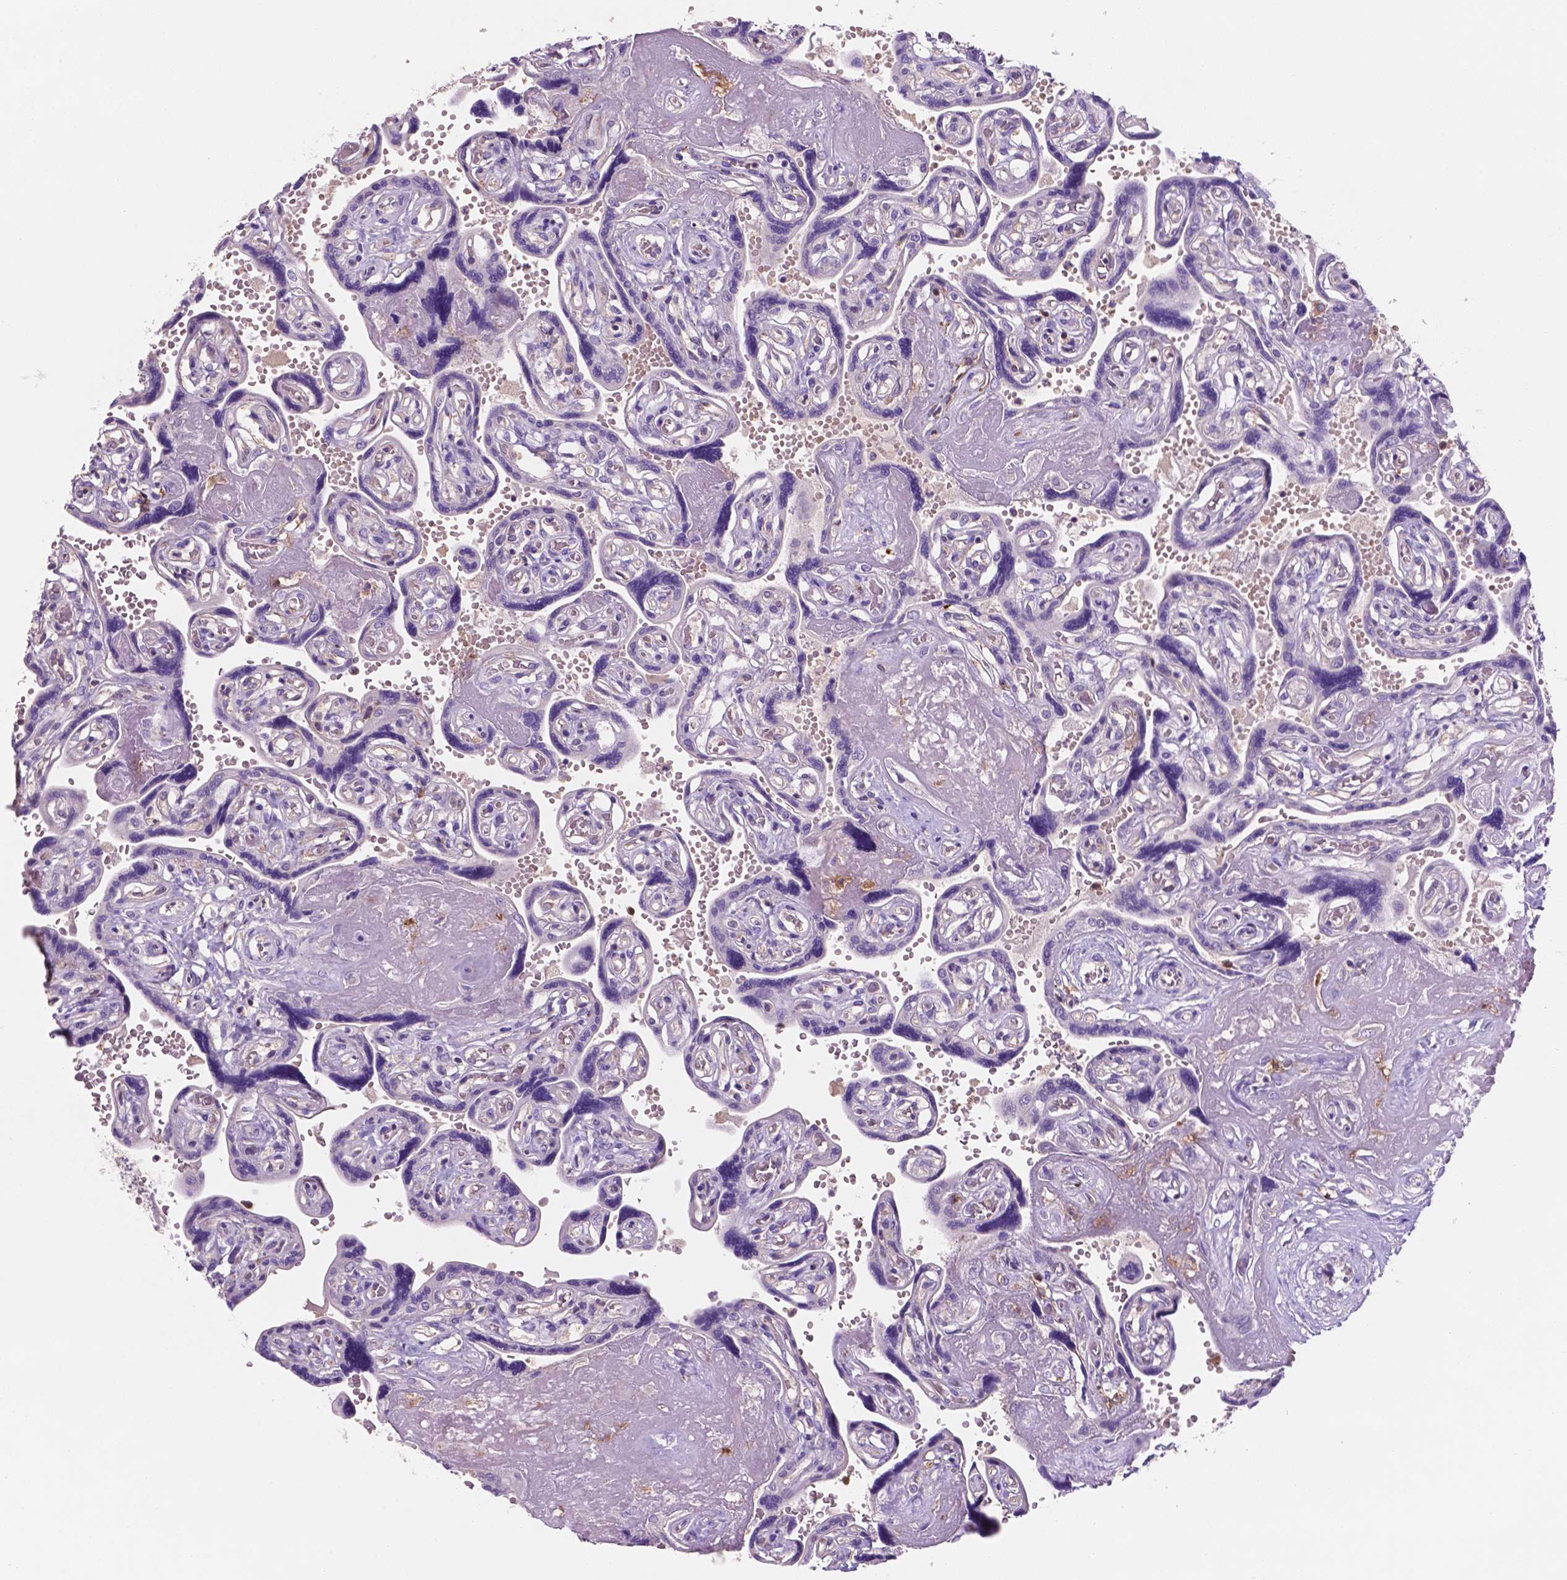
{"staining": {"intensity": "negative", "quantity": "none", "location": "none"}, "tissue": "placenta", "cell_type": "Decidual cells", "image_type": "normal", "snomed": [{"axis": "morphology", "description": "Normal tissue, NOS"}, {"axis": "topography", "description": "Placenta"}], "caption": "Immunohistochemistry photomicrograph of normal placenta: human placenta stained with DAB (3,3'-diaminobenzidine) displays no significant protein positivity in decidual cells.", "gene": "MKRN2OS", "patient": {"sex": "female", "age": 32}}